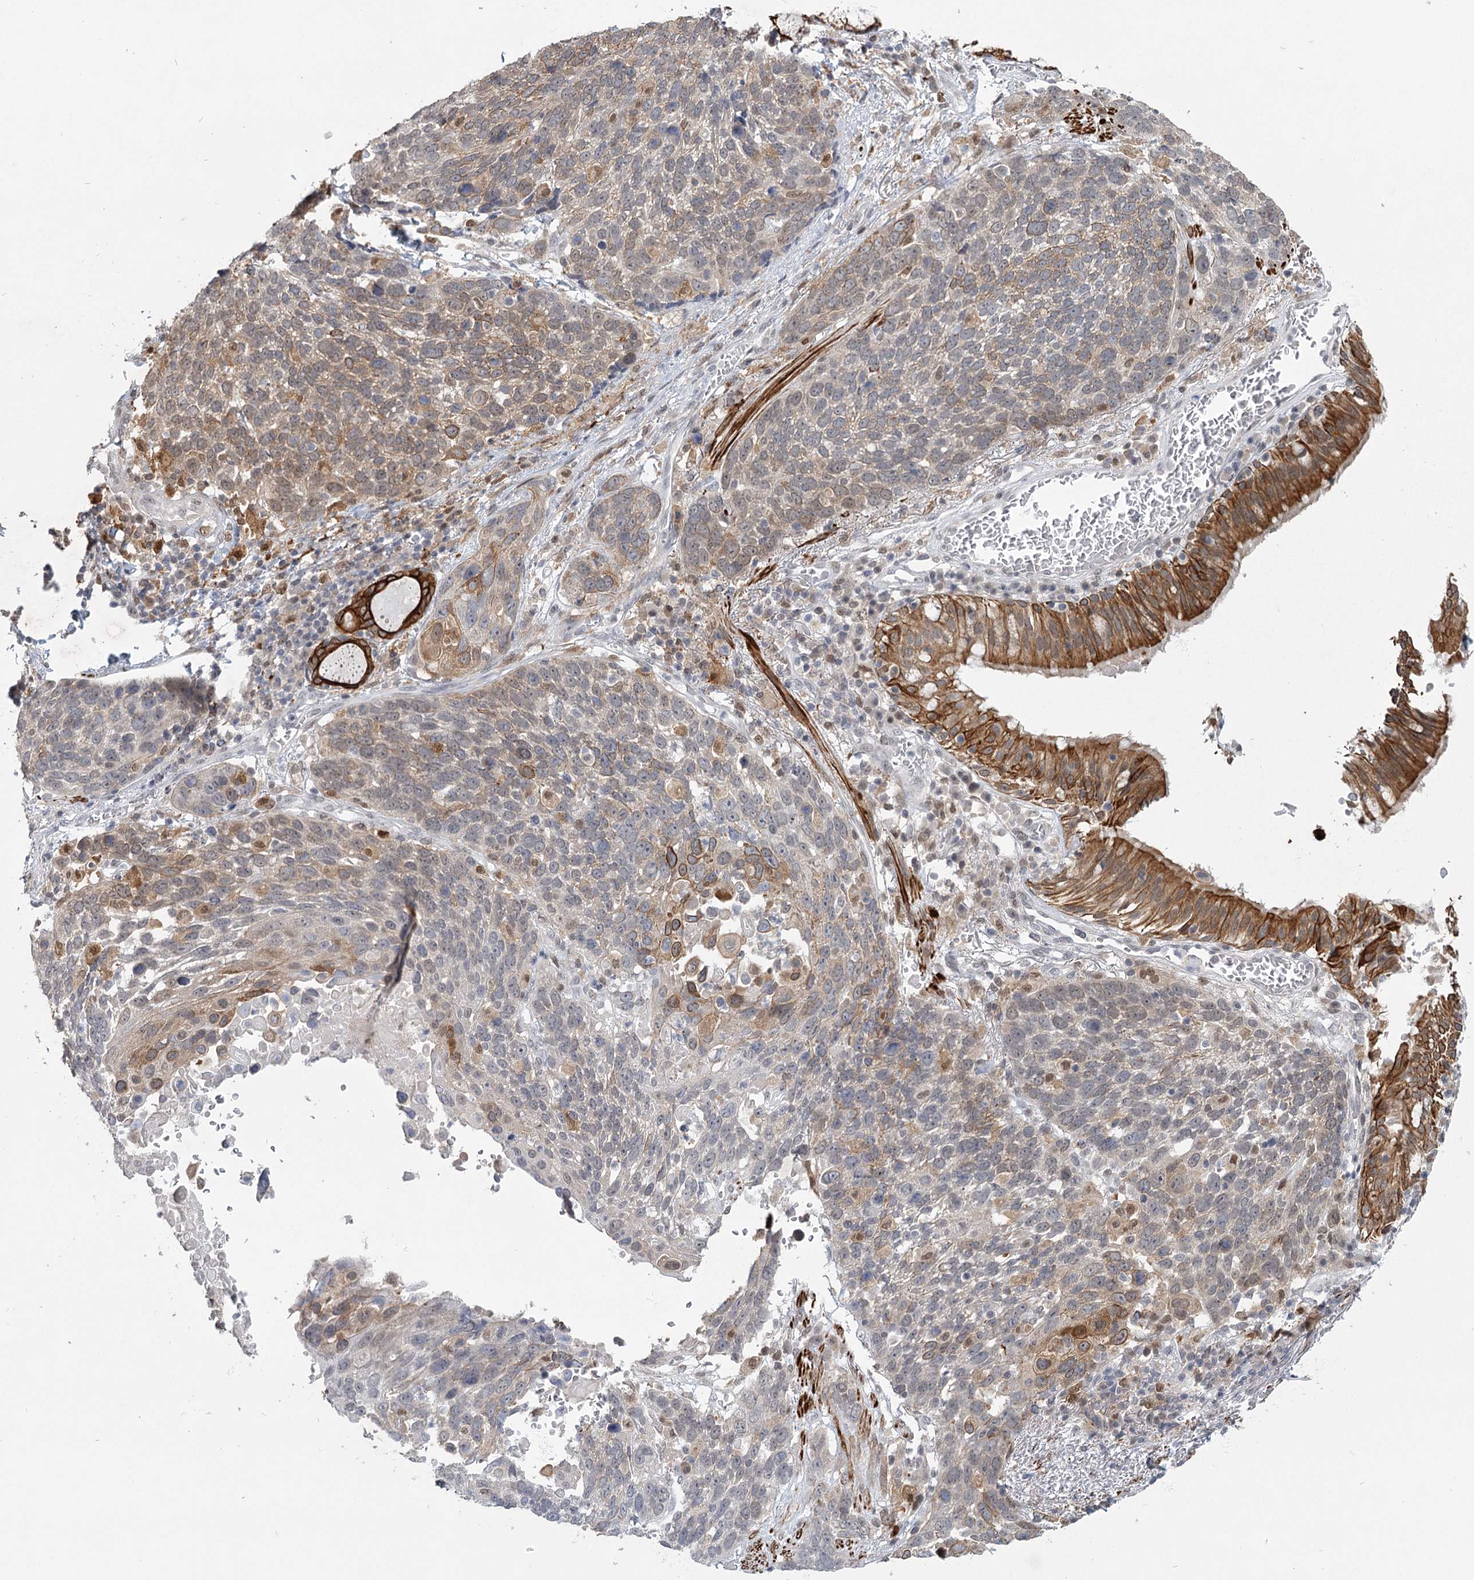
{"staining": {"intensity": "weak", "quantity": "<25%", "location": "cytoplasmic/membranous"}, "tissue": "lung cancer", "cell_type": "Tumor cells", "image_type": "cancer", "snomed": [{"axis": "morphology", "description": "Squamous cell carcinoma, NOS"}, {"axis": "topography", "description": "Lung"}], "caption": "This image is of lung cancer (squamous cell carcinoma) stained with IHC to label a protein in brown with the nuclei are counter-stained blue. There is no positivity in tumor cells.", "gene": "TMEM70", "patient": {"sex": "male", "age": 66}}